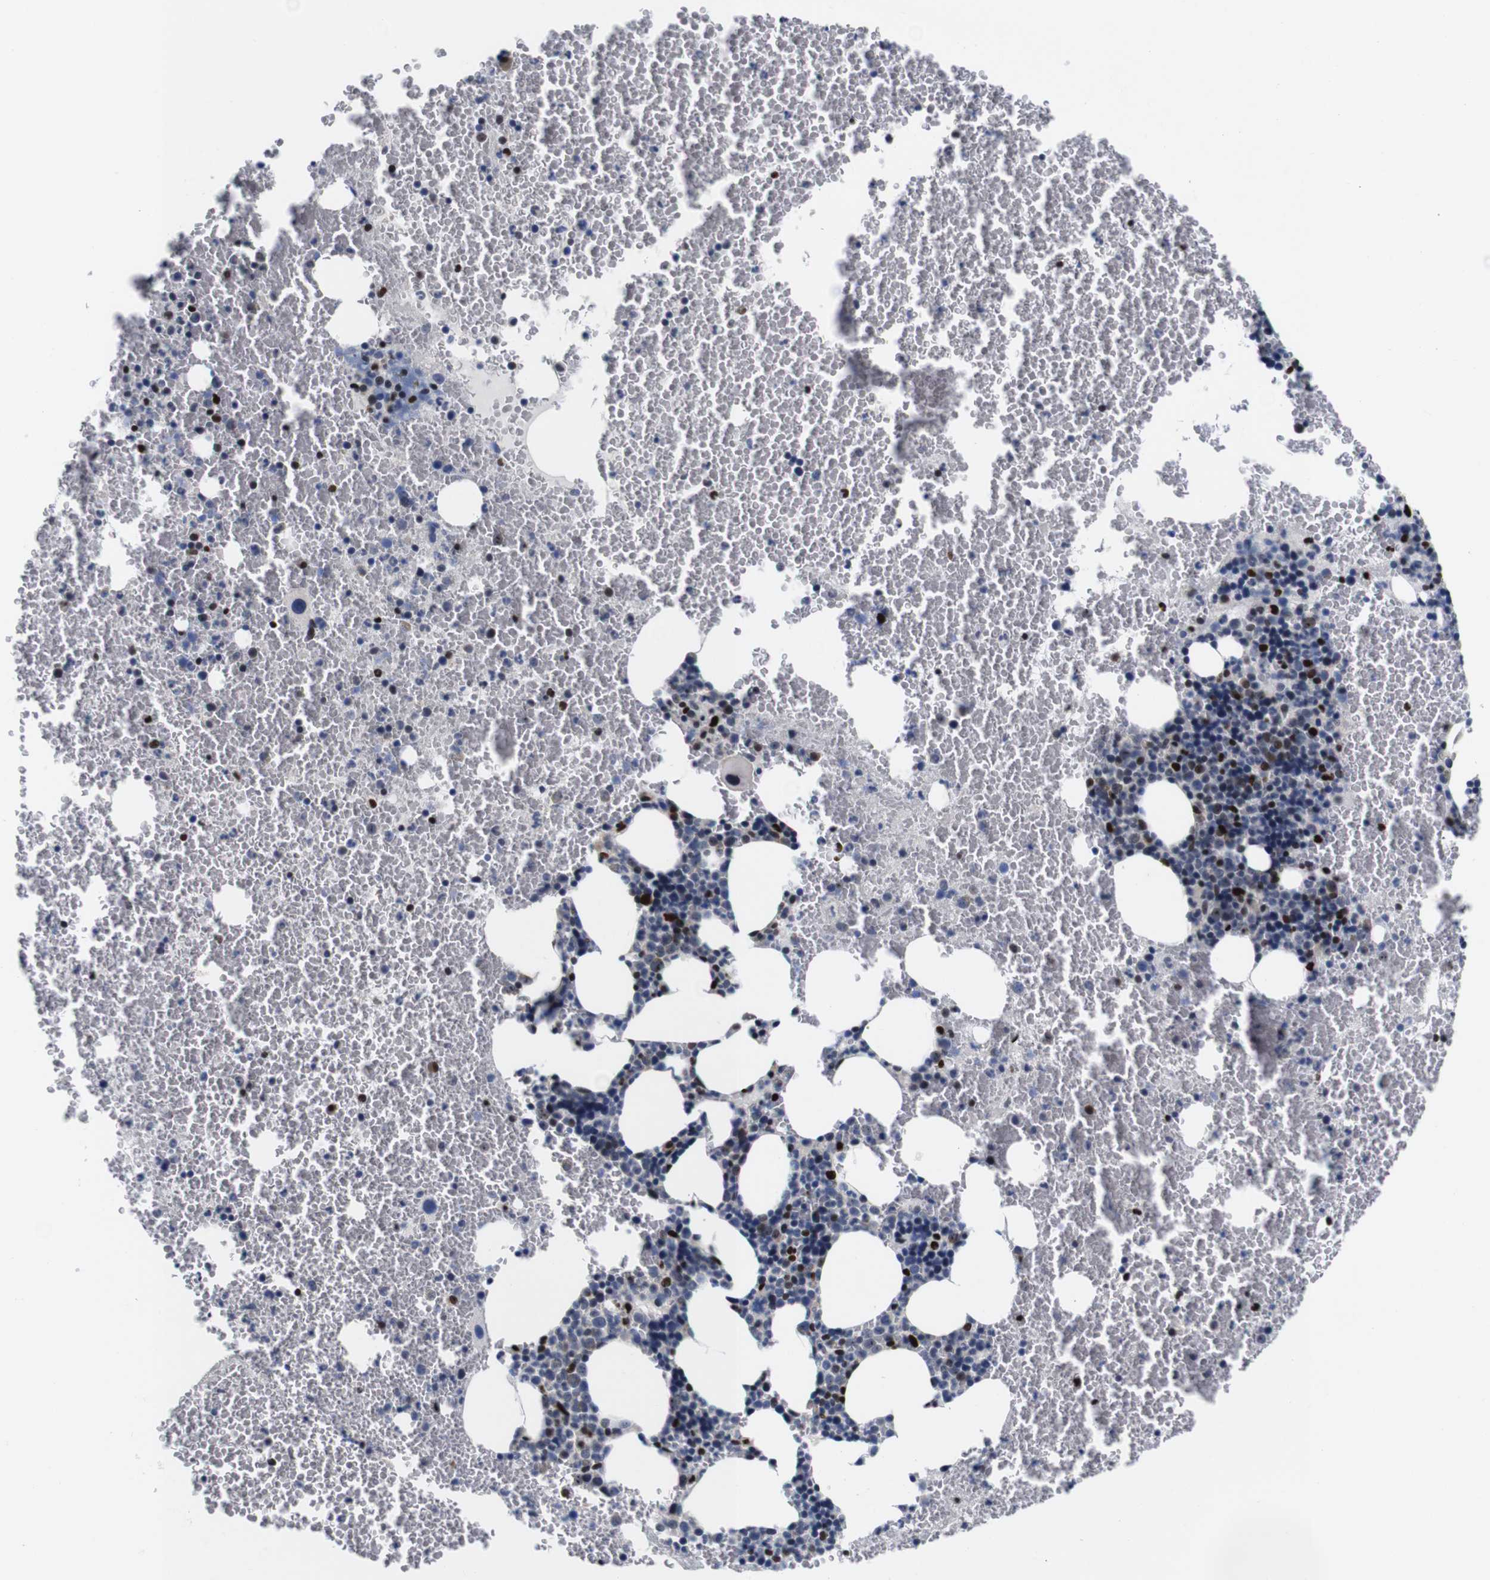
{"staining": {"intensity": "strong", "quantity": "25%-75%", "location": "nuclear"}, "tissue": "bone marrow", "cell_type": "Hematopoietic cells", "image_type": "normal", "snomed": [{"axis": "morphology", "description": "Normal tissue, NOS"}, {"axis": "morphology", "description": "Inflammation, NOS"}, {"axis": "topography", "description": "Bone marrow"}], "caption": "Immunohistochemical staining of normal human bone marrow shows high levels of strong nuclear staining in approximately 25%-75% of hematopoietic cells.", "gene": "GATA6", "patient": {"sex": "male", "age": 47}}